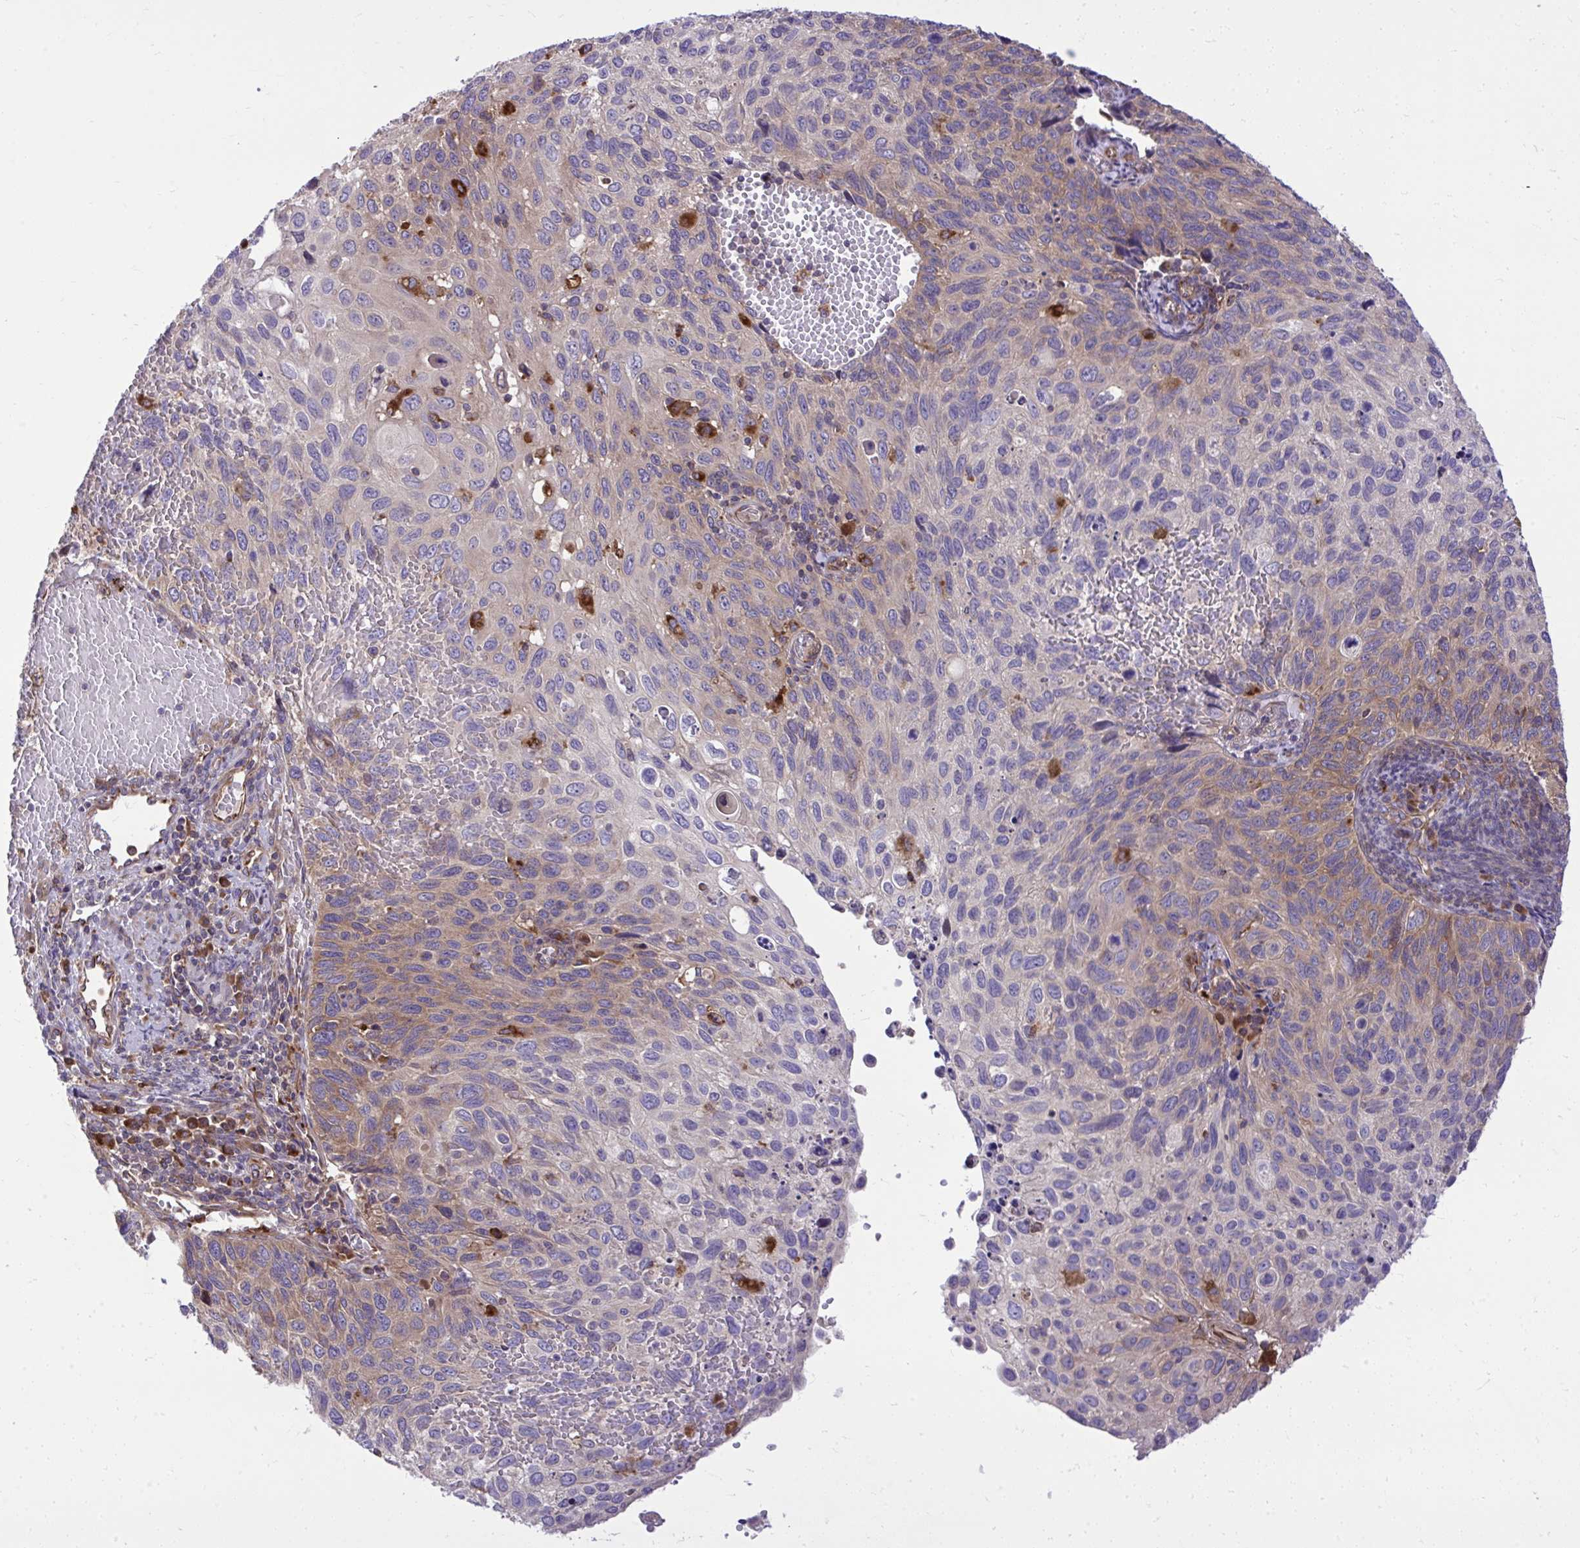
{"staining": {"intensity": "weak", "quantity": "<25%", "location": "cytoplasmic/membranous"}, "tissue": "cervical cancer", "cell_type": "Tumor cells", "image_type": "cancer", "snomed": [{"axis": "morphology", "description": "Squamous cell carcinoma, NOS"}, {"axis": "topography", "description": "Cervix"}], "caption": "This is an IHC photomicrograph of cervical cancer. There is no staining in tumor cells.", "gene": "PAIP2", "patient": {"sex": "female", "age": 70}}